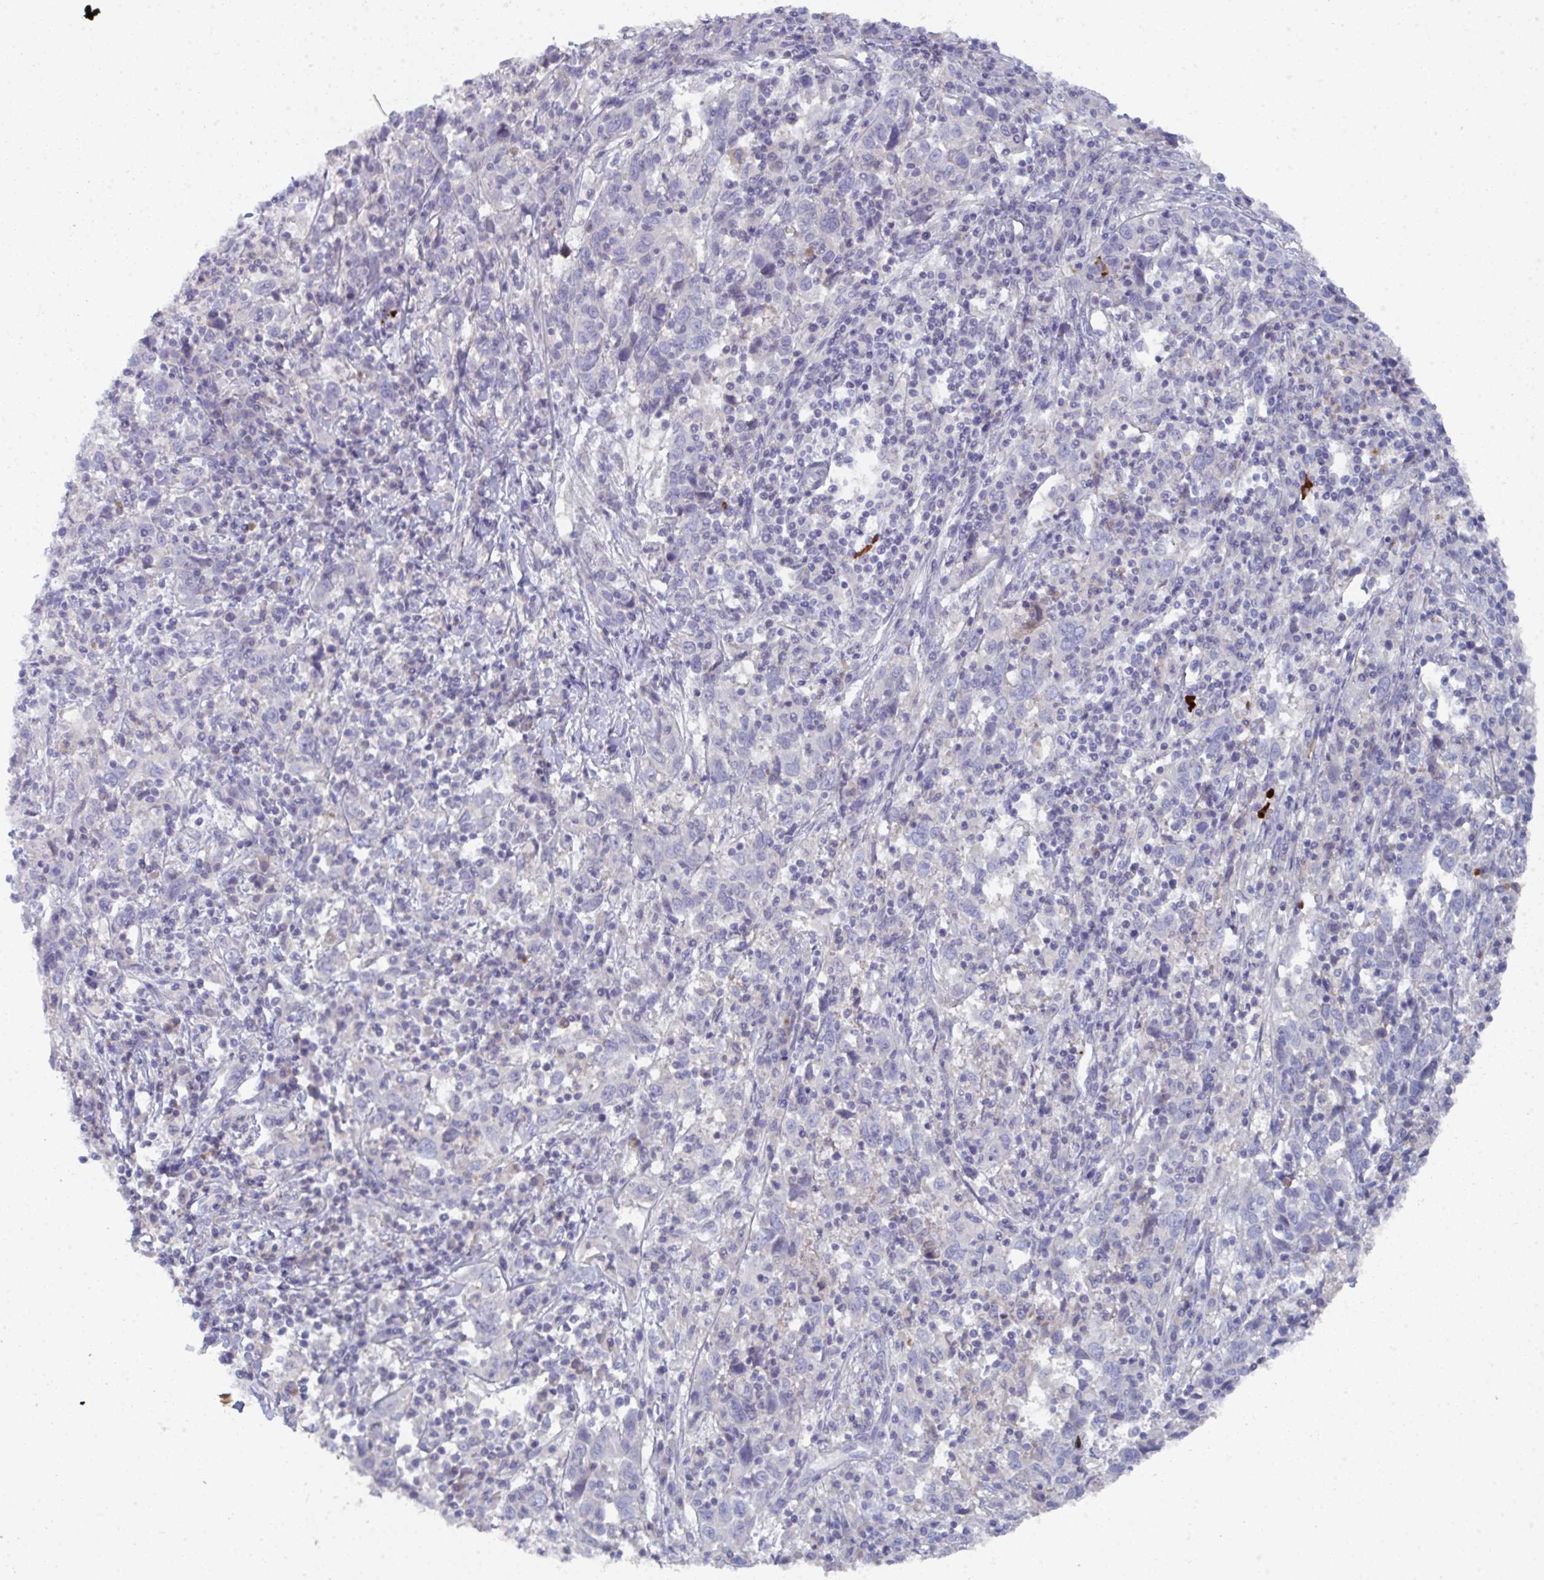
{"staining": {"intensity": "negative", "quantity": "none", "location": "none"}, "tissue": "cervical cancer", "cell_type": "Tumor cells", "image_type": "cancer", "snomed": [{"axis": "morphology", "description": "Squamous cell carcinoma, NOS"}, {"axis": "topography", "description": "Cervix"}], "caption": "DAB (3,3'-diaminobenzidine) immunohistochemical staining of human cervical cancer demonstrates no significant staining in tumor cells.", "gene": "KCNK5", "patient": {"sex": "female", "age": 46}}